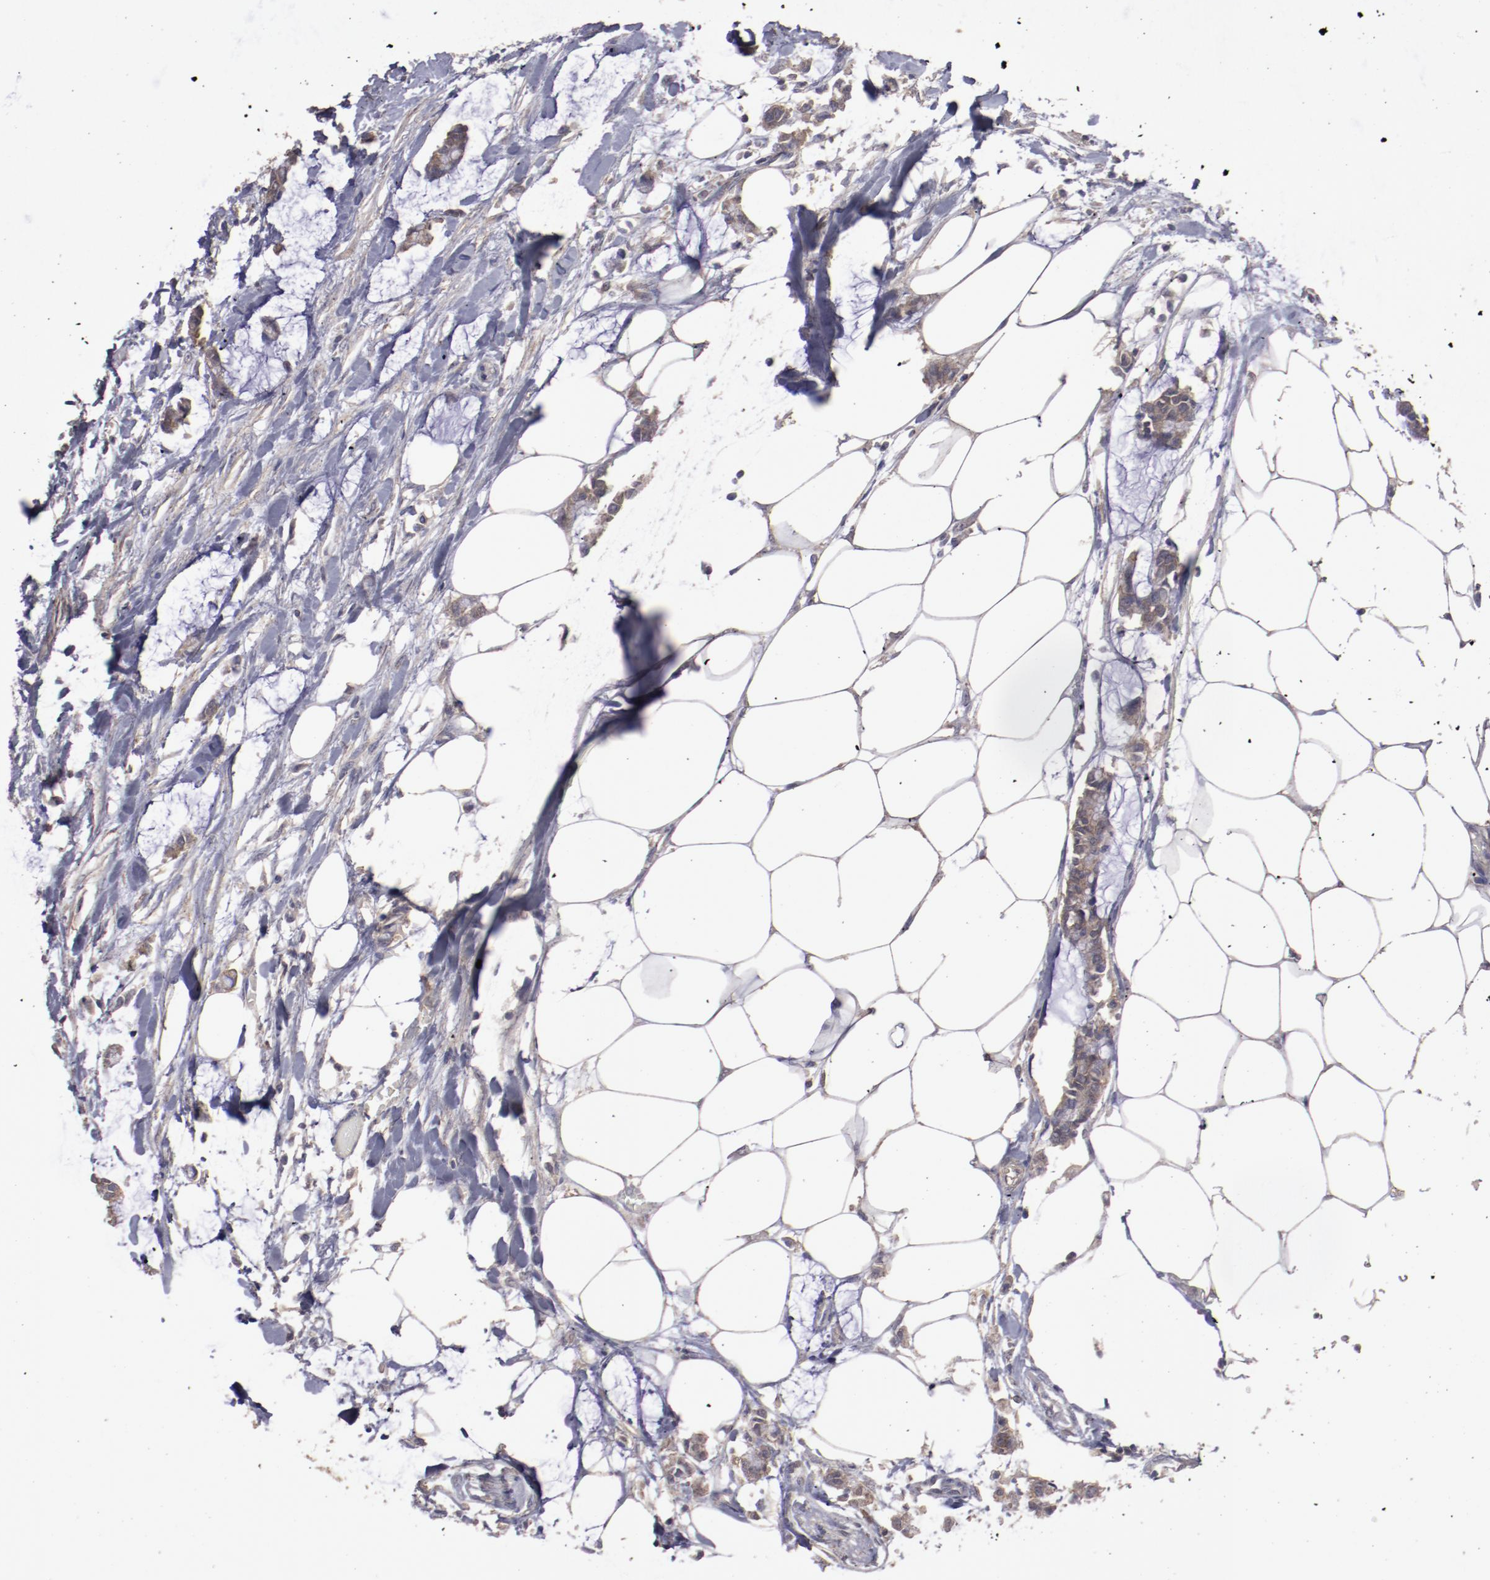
{"staining": {"intensity": "weak", "quantity": "25%-75%", "location": "cytoplasmic/membranous"}, "tissue": "colorectal cancer", "cell_type": "Tumor cells", "image_type": "cancer", "snomed": [{"axis": "morphology", "description": "Normal tissue, NOS"}, {"axis": "morphology", "description": "Adenocarcinoma, NOS"}, {"axis": "topography", "description": "Colon"}, {"axis": "topography", "description": "Peripheral nerve tissue"}], "caption": "A brown stain shows weak cytoplasmic/membranous expression of a protein in human adenocarcinoma (colorectal) tumor cells.", "gene": "FAT1", "patient": {"sex": "male", "age": 14}}